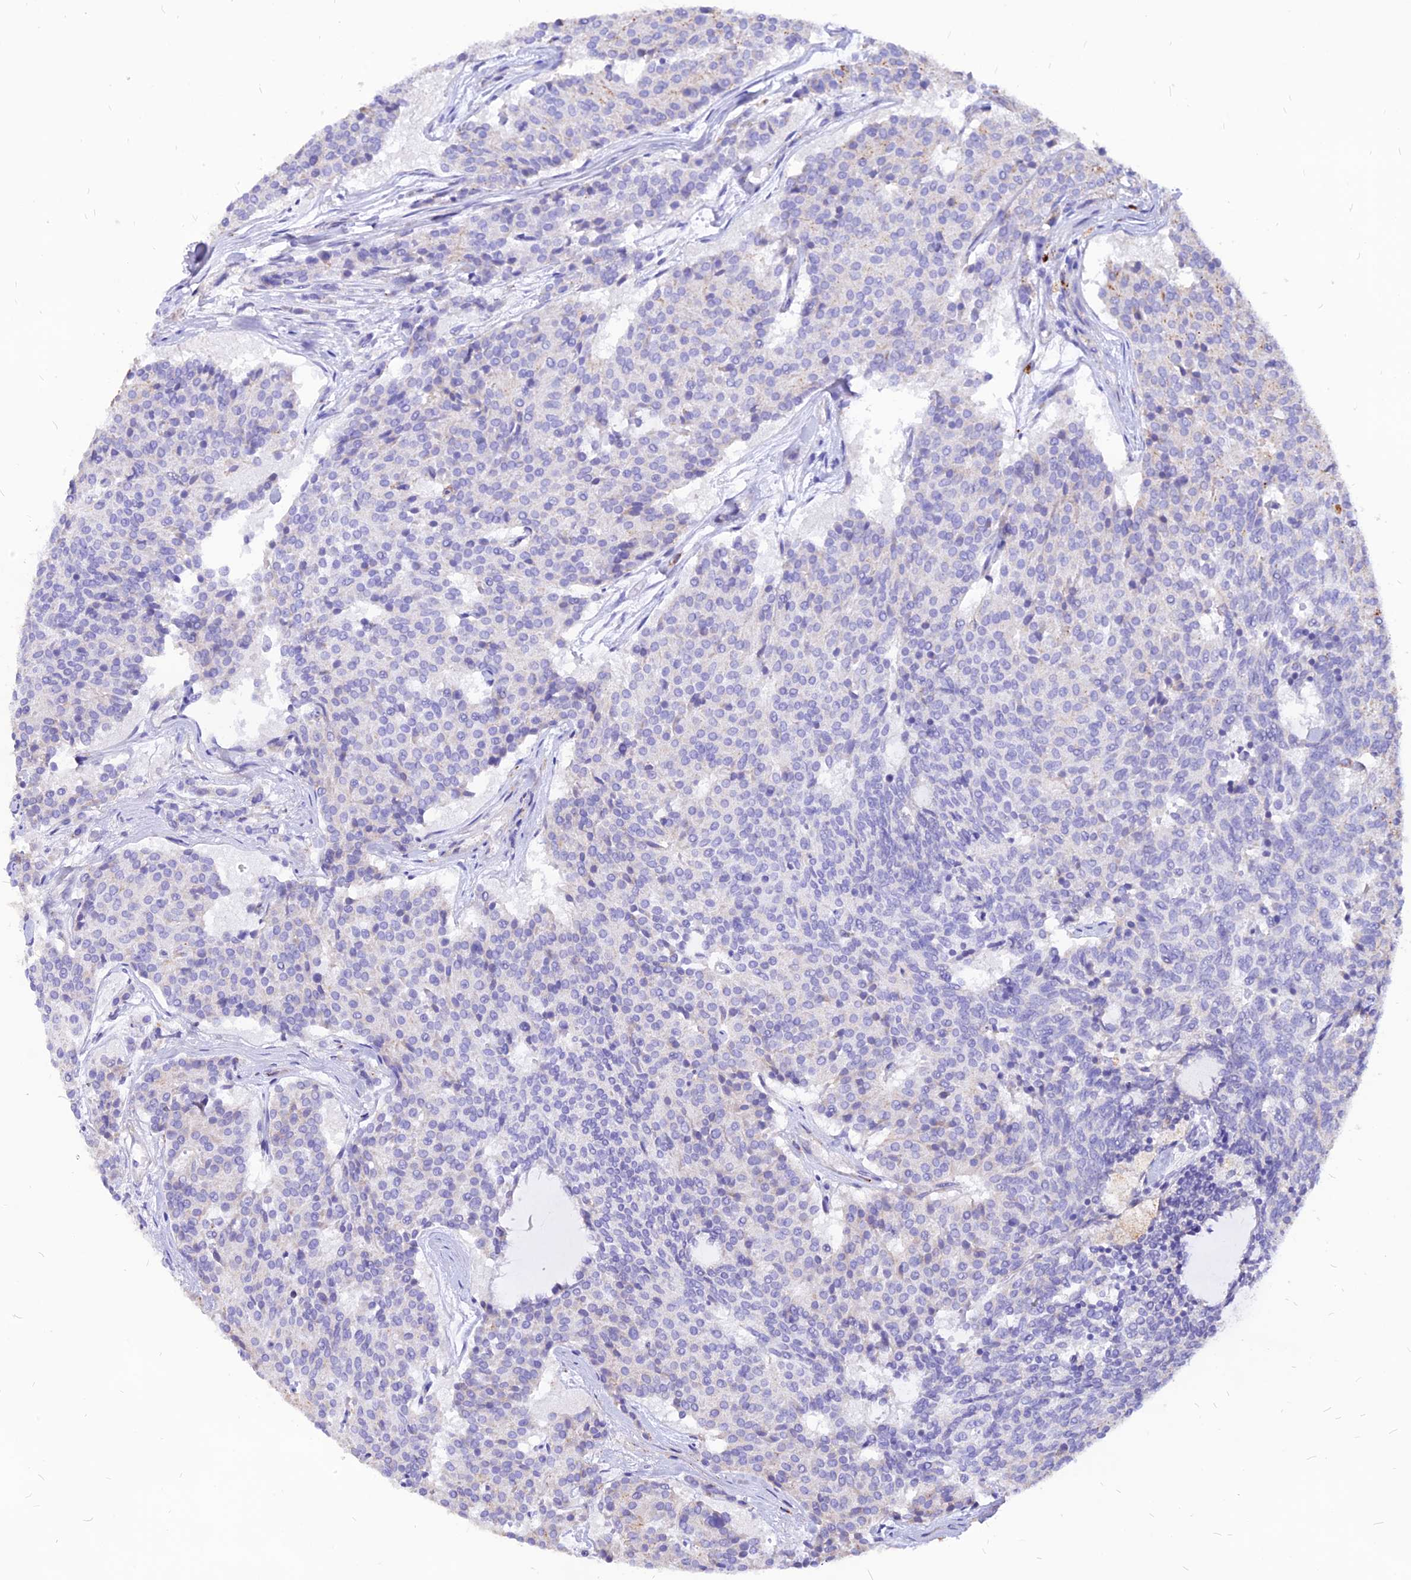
{"staining": {"intensity": "negative", "quantity": "none", "location": "none"}, "tissue": "carcinoid", "cell_type": "Tumor cells", "image_type": "cancer", "snomed": [{"axis": "morphology", "description": "Carcinoid, malignant, NOS"}, {"axis": "topography", "description": "Pancreas"}], "caption": "High power microscopy photomicrograph of an IHC image of carcinoid, revealing no significant staining in tumor cells.", "gene": "RIMOC1", "patient": {"sex": "female", "age": 54}}